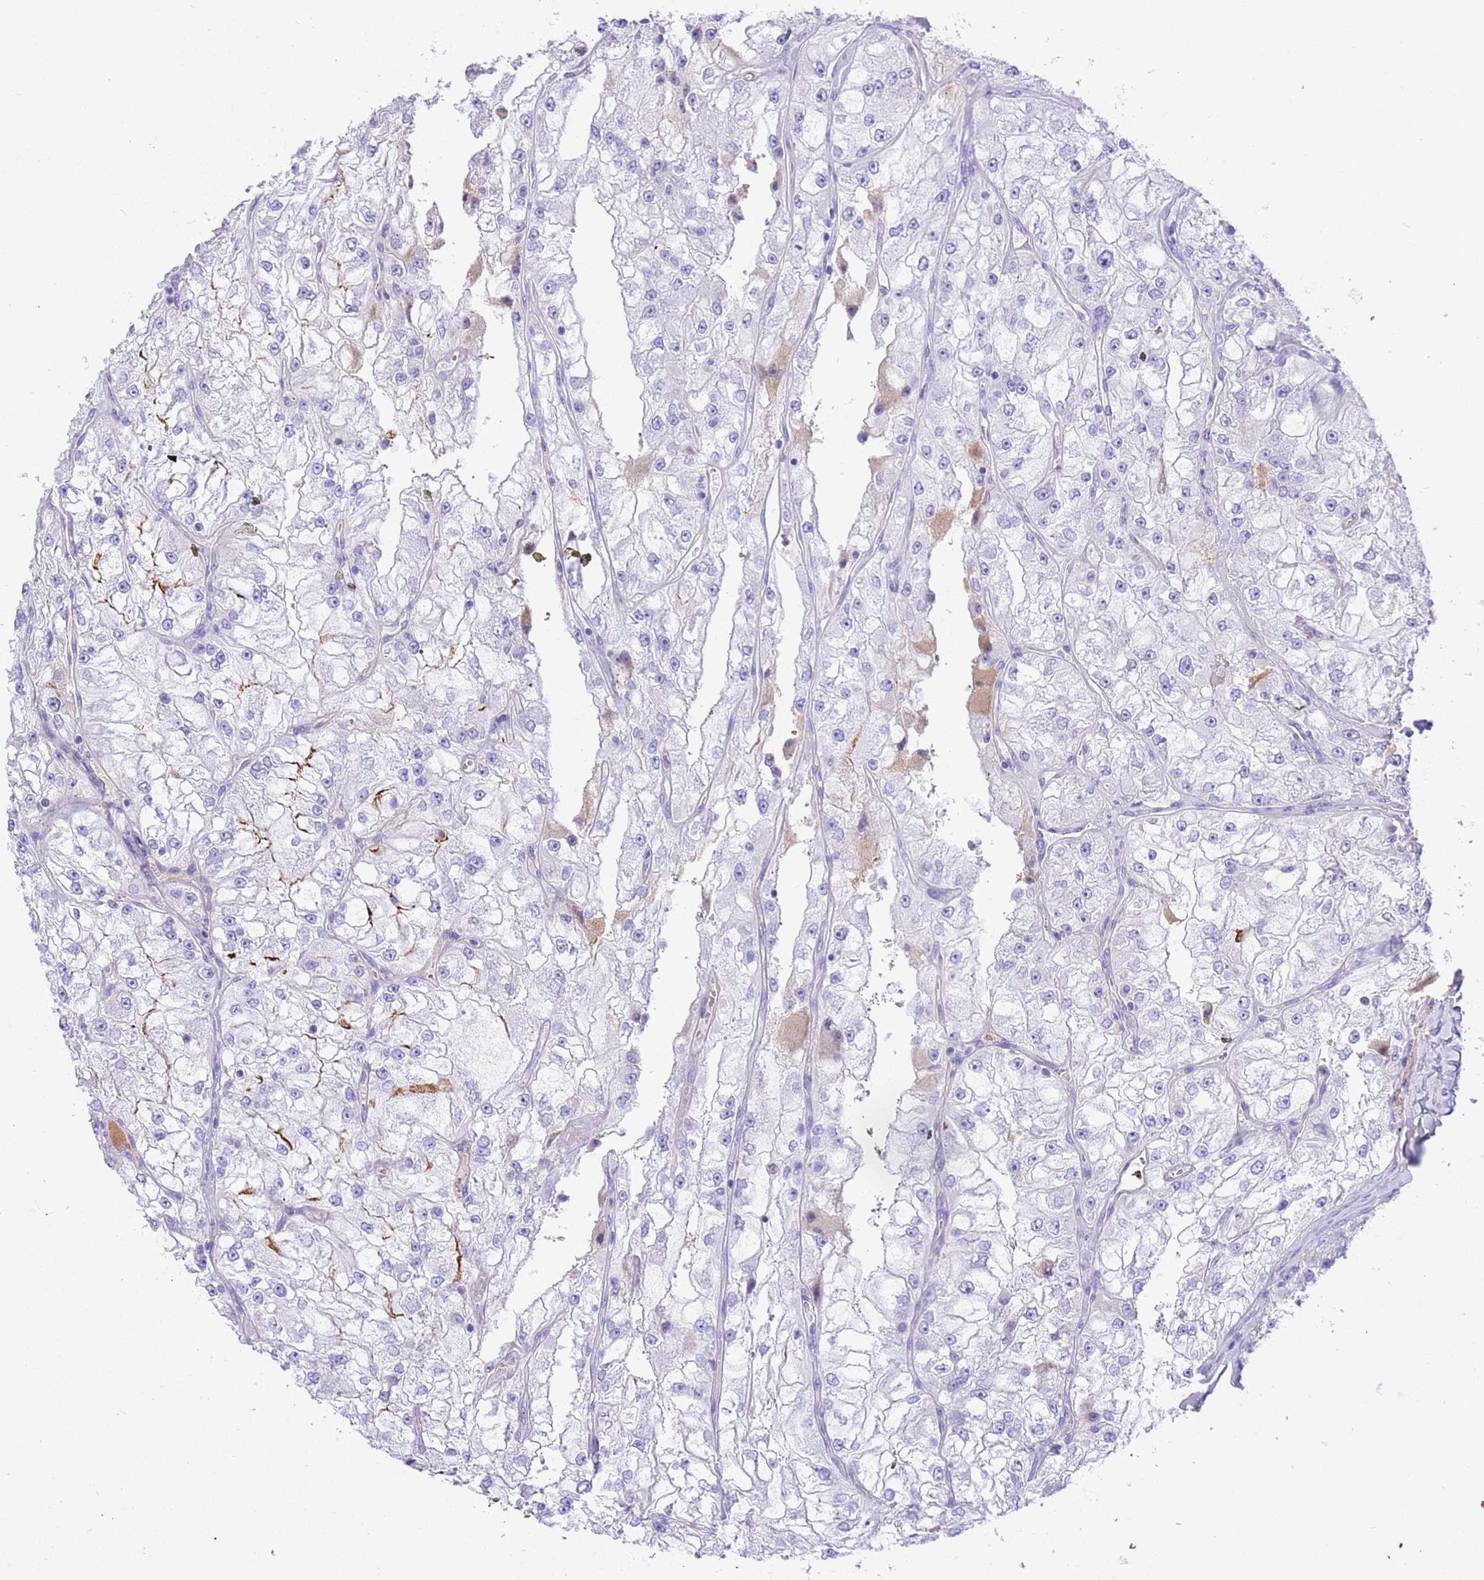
{"staining": {"intensity": "negative", "quantity": "none", "location": "none"}, "tissue": "renal cancer", "cell_type": "Tumor cells", "image_type": "cancer", "snomed": [{"axis": "morphology", "description": "Adenocarcinoma, NOS"}, {"axis": "topography", "description": "Kidney"}], "caption": "An image of renal cancer (adenocarcinoma) stained for a protein shows no brown staining in tumor cells.", "gene": "CFHR2", "patient": {"sex": "female", "age": 72}}